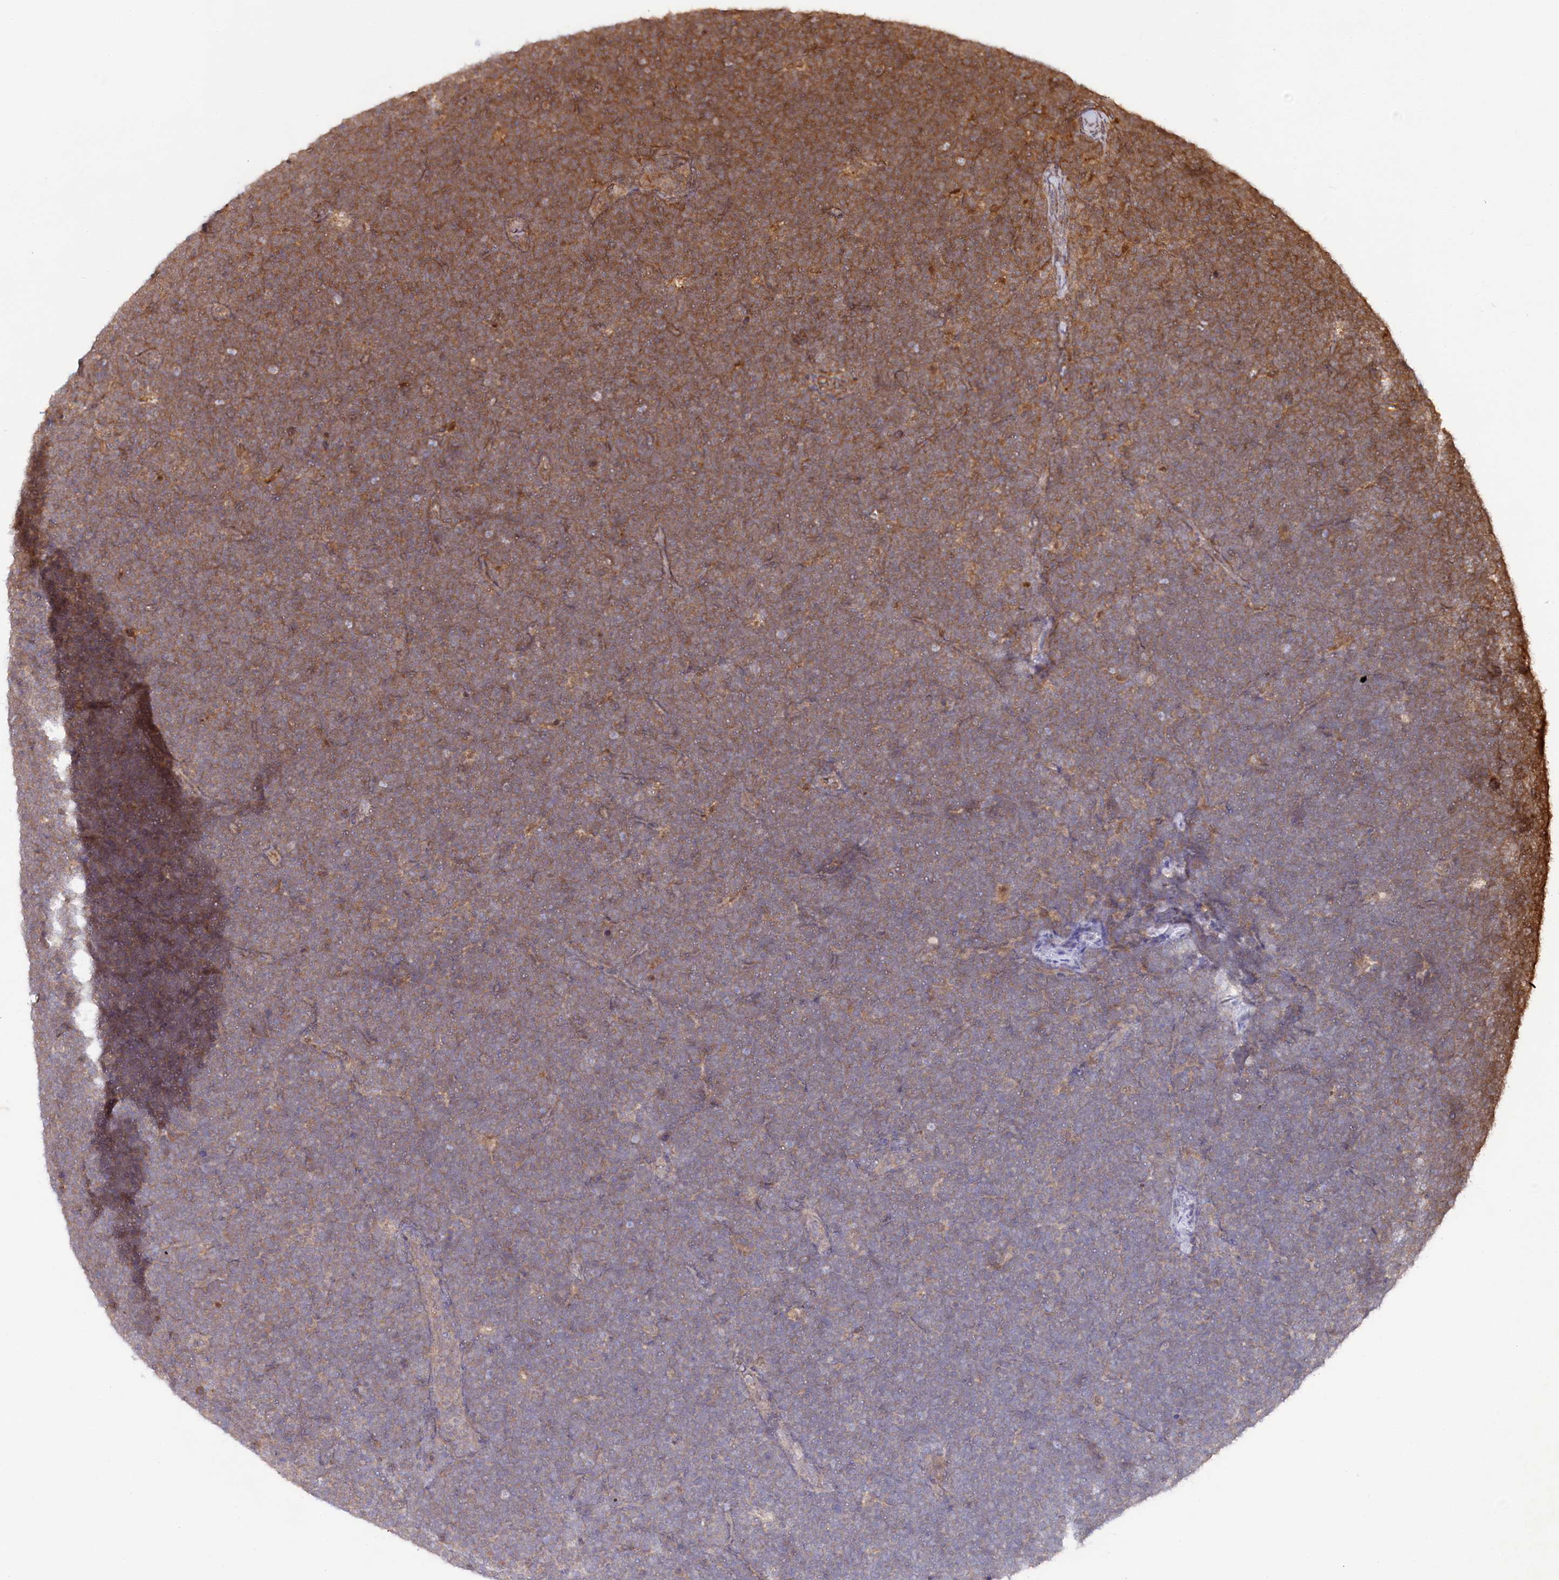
{"staining": {"intensity": "moderate", "quantity": "25%-75%", "location": "cytoplasmic/membranous"}, "tissue": "lymphoma", "cell_type": "Tumor cells", "image_type": "cancer", "snomed": [{"axis": "morphology", "description": "Malignant lymphoma, non-Hodgkin's type, High grade"}, {"axis": "topography", "description": "Lymph node"}], "caption": "An immunohistochemistry micrograph of tumor tissue is shown. Protein staining in brown highlights moderate cytoplasmic/membranous positivity in malignant lymphoma, non-Hodgkin's type (high-grade) within tumor cells.", "gene": "PSMA1", "patient": {"sex": "male", "age": 13}}